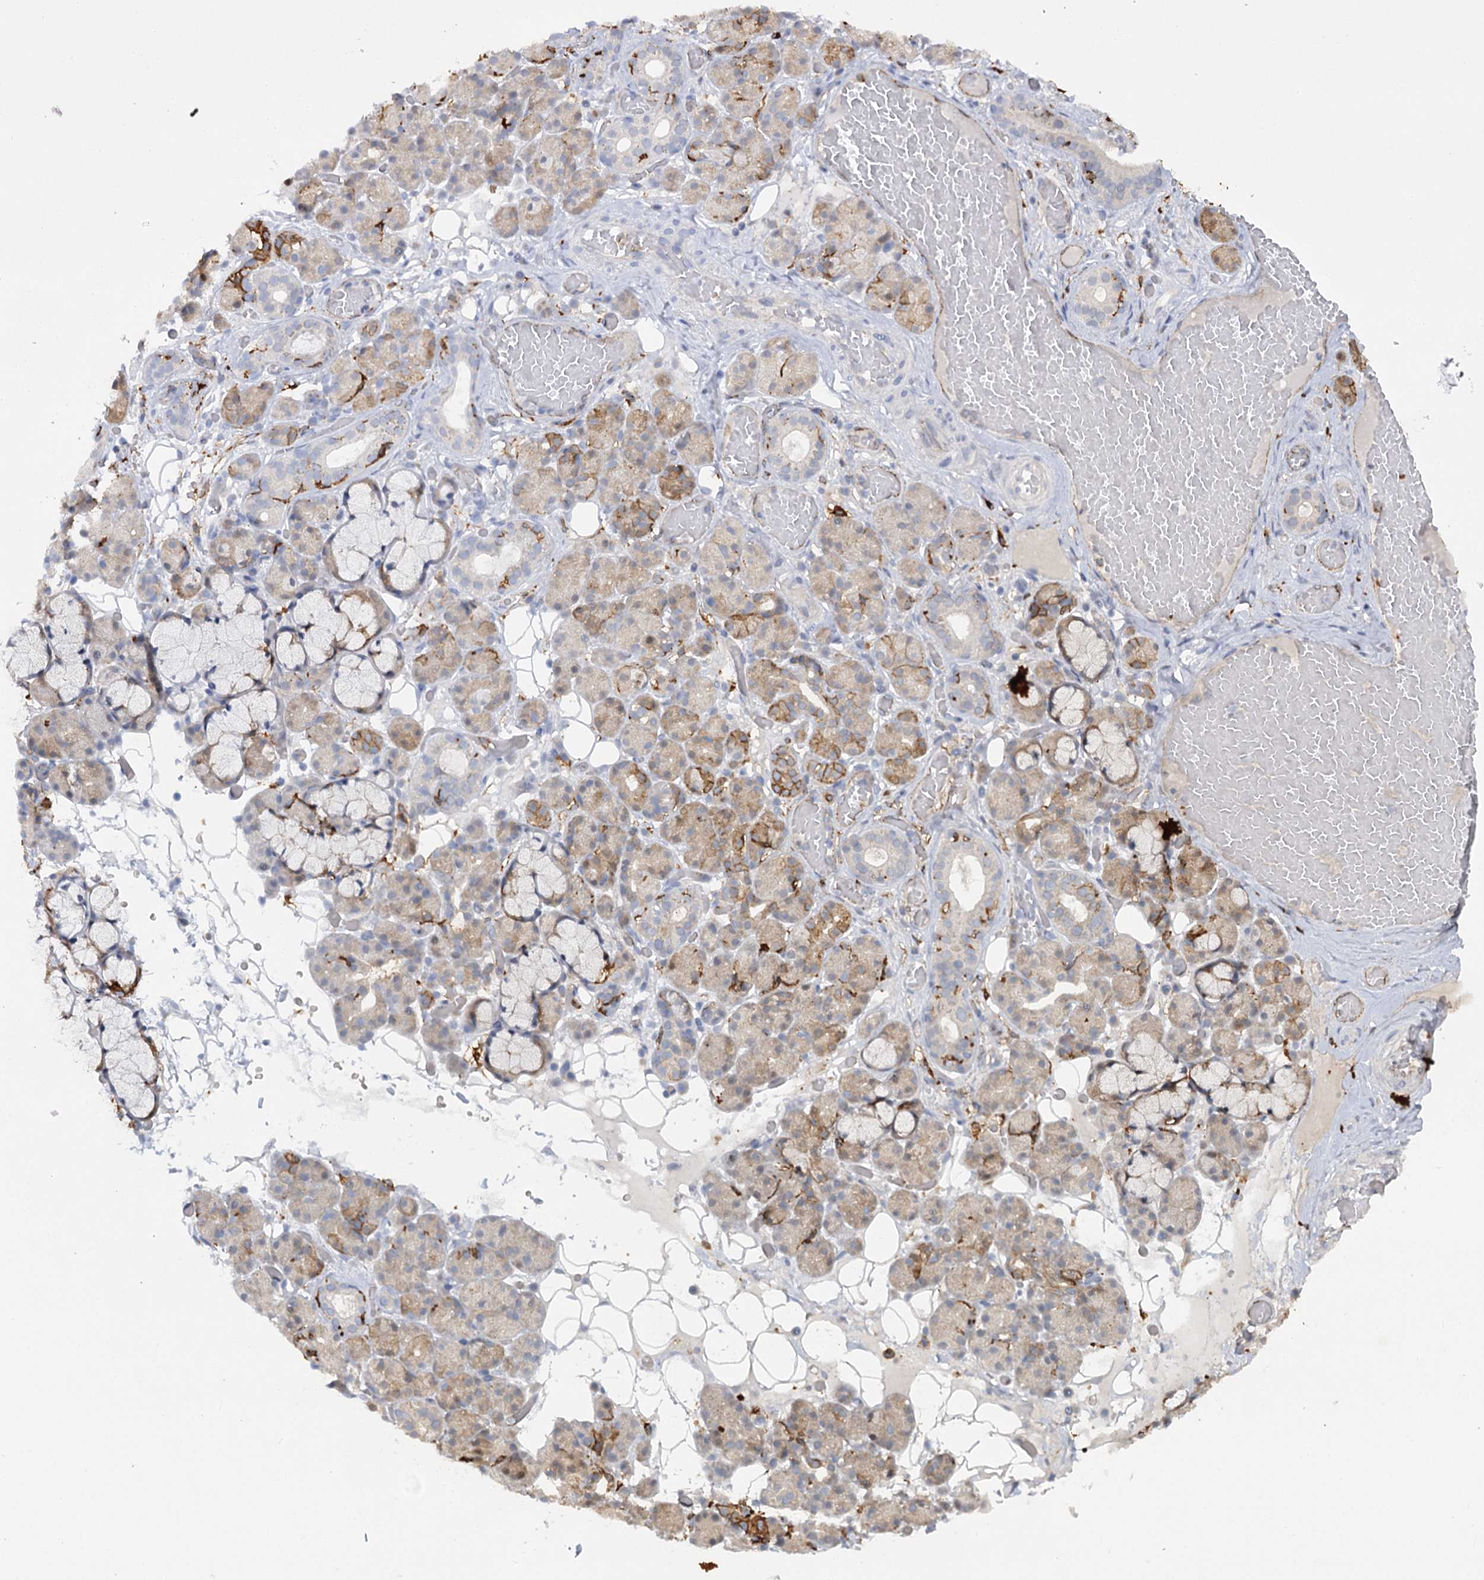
{"staining": {"intensity": "moderate", "quantity": "<25%", "location": "cytoplasmic/membranous"}, "tissue": "salivary gland", "cell_type": "Glandular cells", "image_type": "normal", "snomed": [{"axis": "morphology", "description": "Normal tissue, NOS"}, {"axis": "topography", "description": "Salivary gland"}], "caption": "Immunohistochemical staining of unremarkable salivary gland shows low levels of moderate cytoplasmic/membranous expression in about <25% of glandular cells.", "gene": "PIWIL4", "patient": {"sex": "male", "age": 63}}